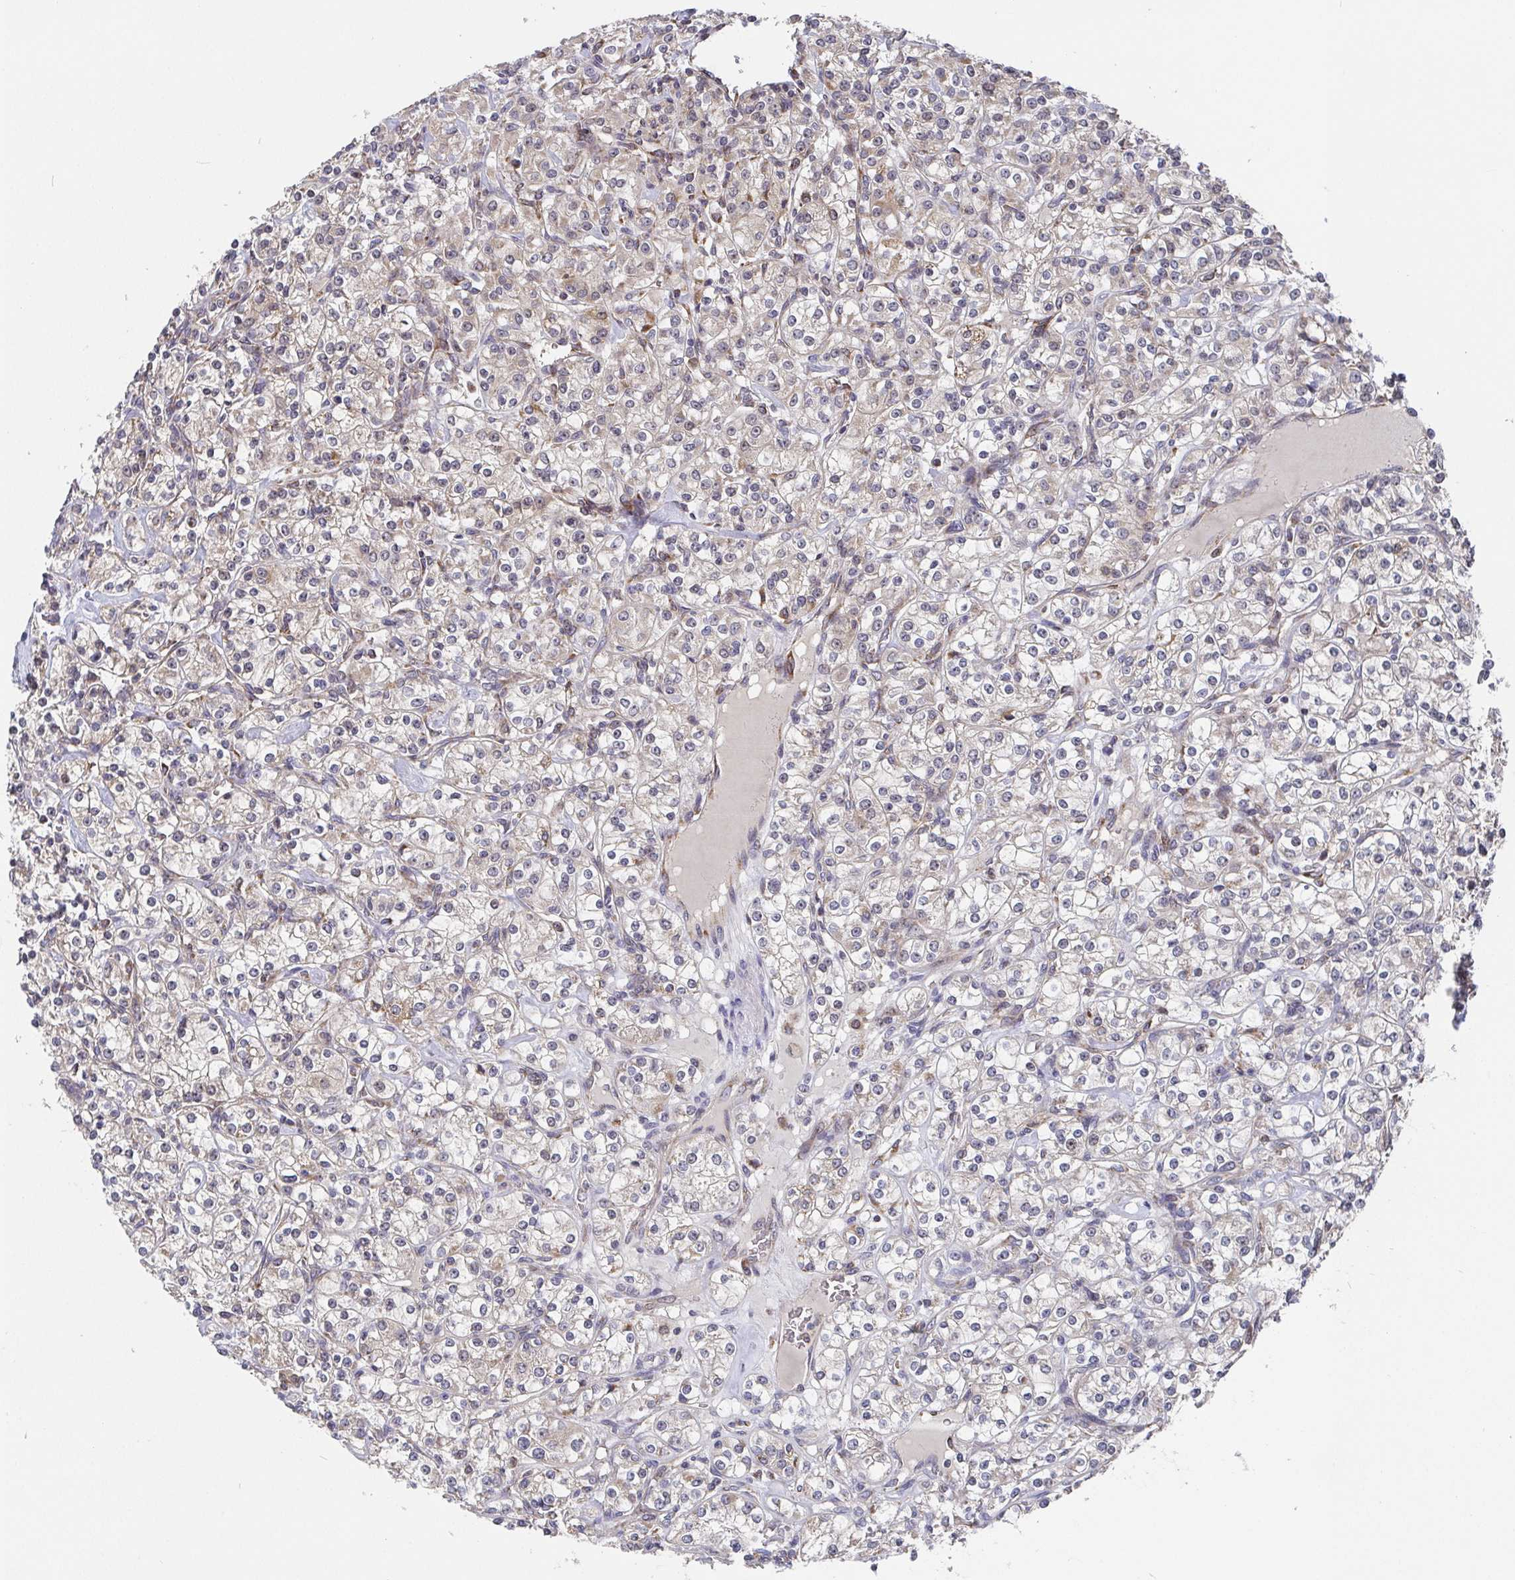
{"staining": {"intensity": "weak", "quantity": "<25%", "location": "cytoplasmic/membranous"}, "tissue": "renal cancer", "cell_type": "Tumor cells", "image_type": "cancer", "snomed": [{"axis": "morphology", "description": "Adenocarcinoma, NOS"}, {"axis": "topography", "description": "Kidney"}], "caption": "Renal cancer stained for a protein using immunohistochemistry (IHC) reveals no positivity tumor cells.", "gene": "PDF", "patient": {"sex": "male", "age": 77}}